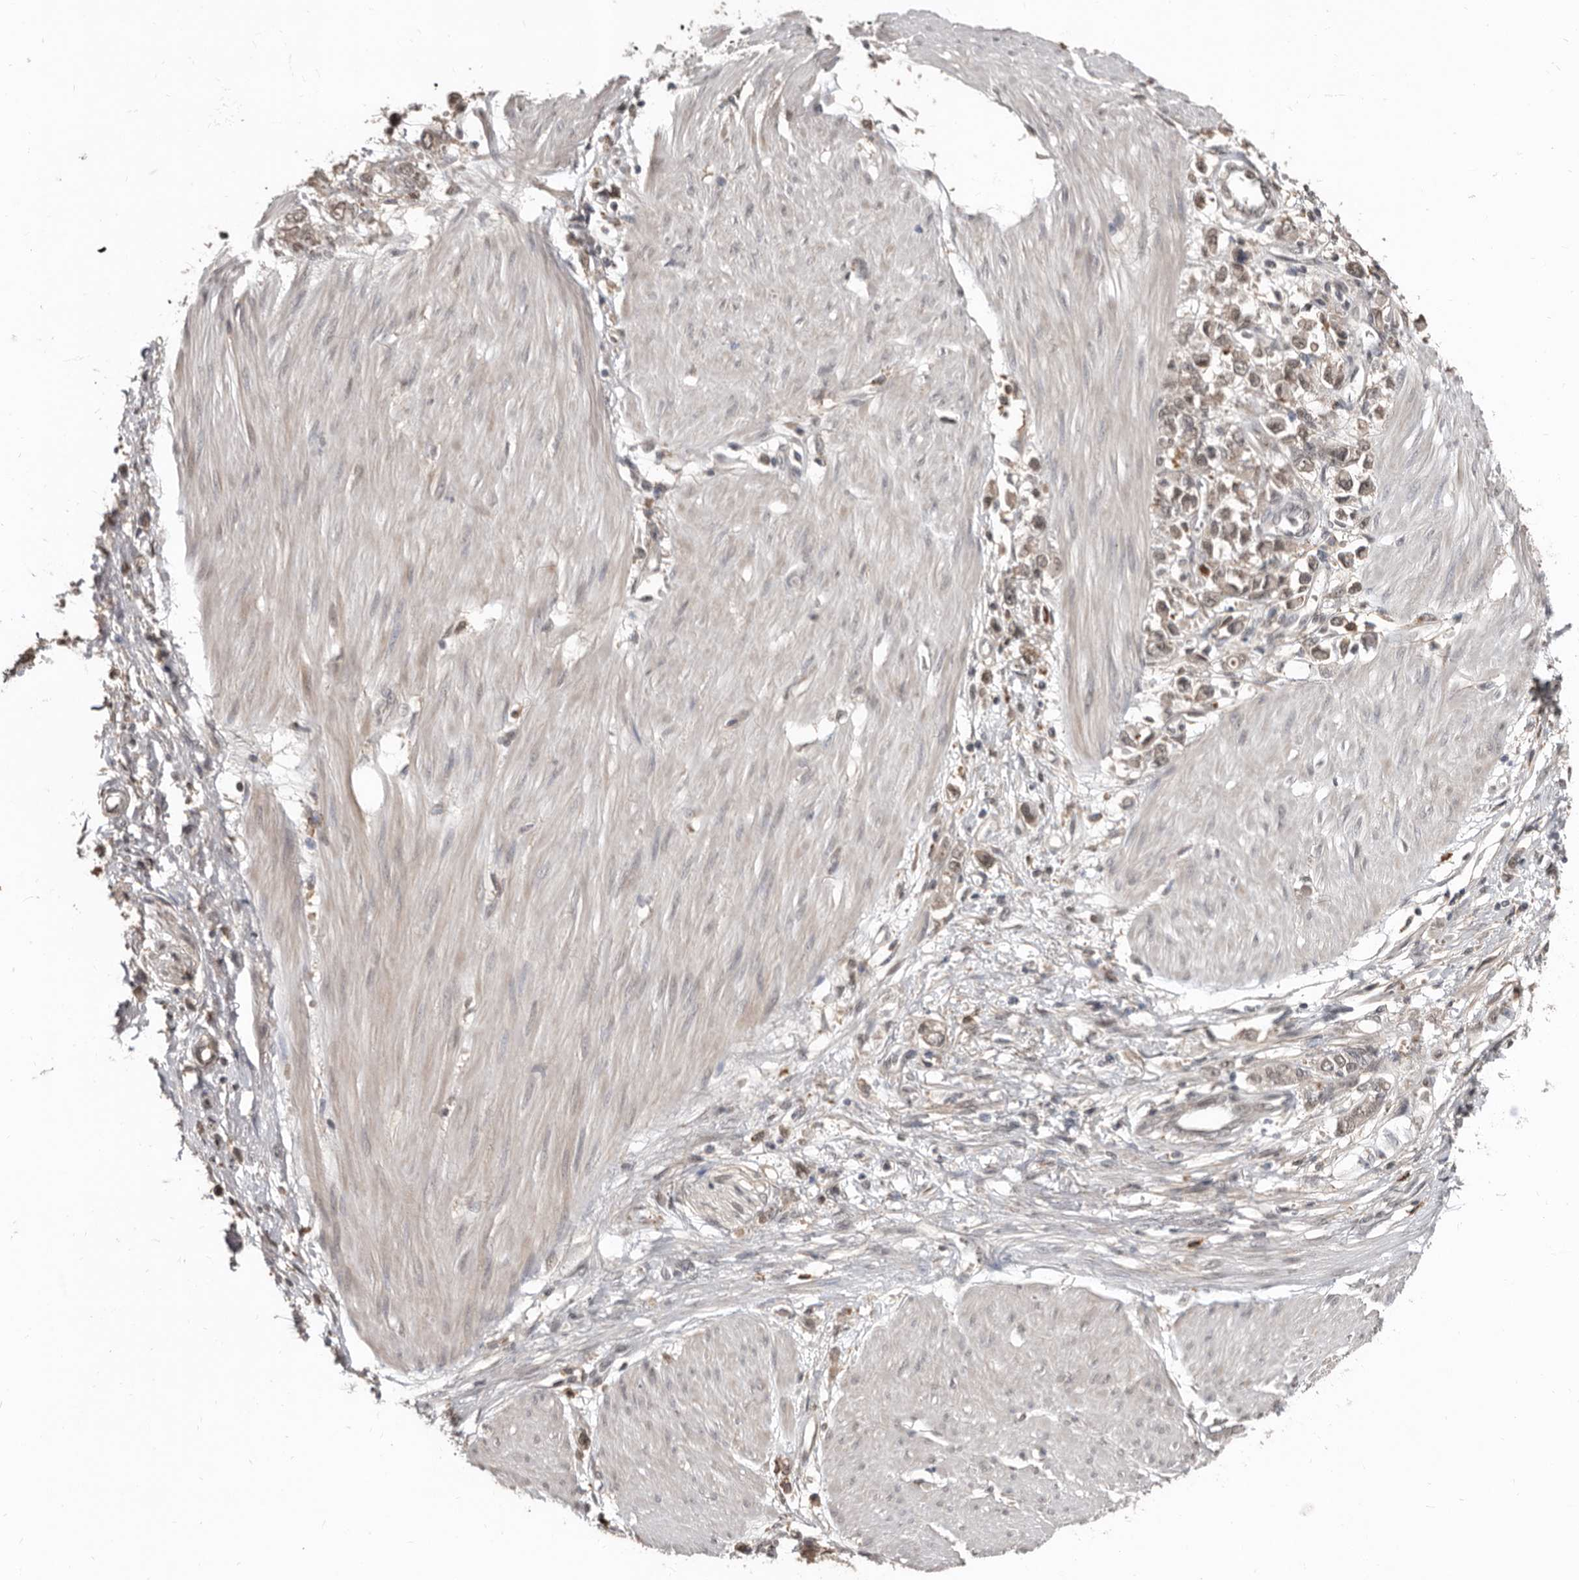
{"staining": {"intensity": "negative", "quantity": "none", "location": "none"}, "tissue": "stomach cancer", "cell_type": "Tumor cells", "image_type": "cancer", "snomed": [{"axis": "morphology", "description": "Adenocarcinoma, NOS"}, {"axis": "topography", "description": "Stomach"}], "caption": "This photomicrograph is of adenocarcinoma (stomach) stained with IHC to label a protein in brown with the nuclei are counter-stained blue. There is no staining in tumor cells. (DAB (3,3'-diaminobenzidine) IHC with hematoxylin counter stain).", "gene": "LRGUK", "patient": {"sex": "female", "age": 76}}